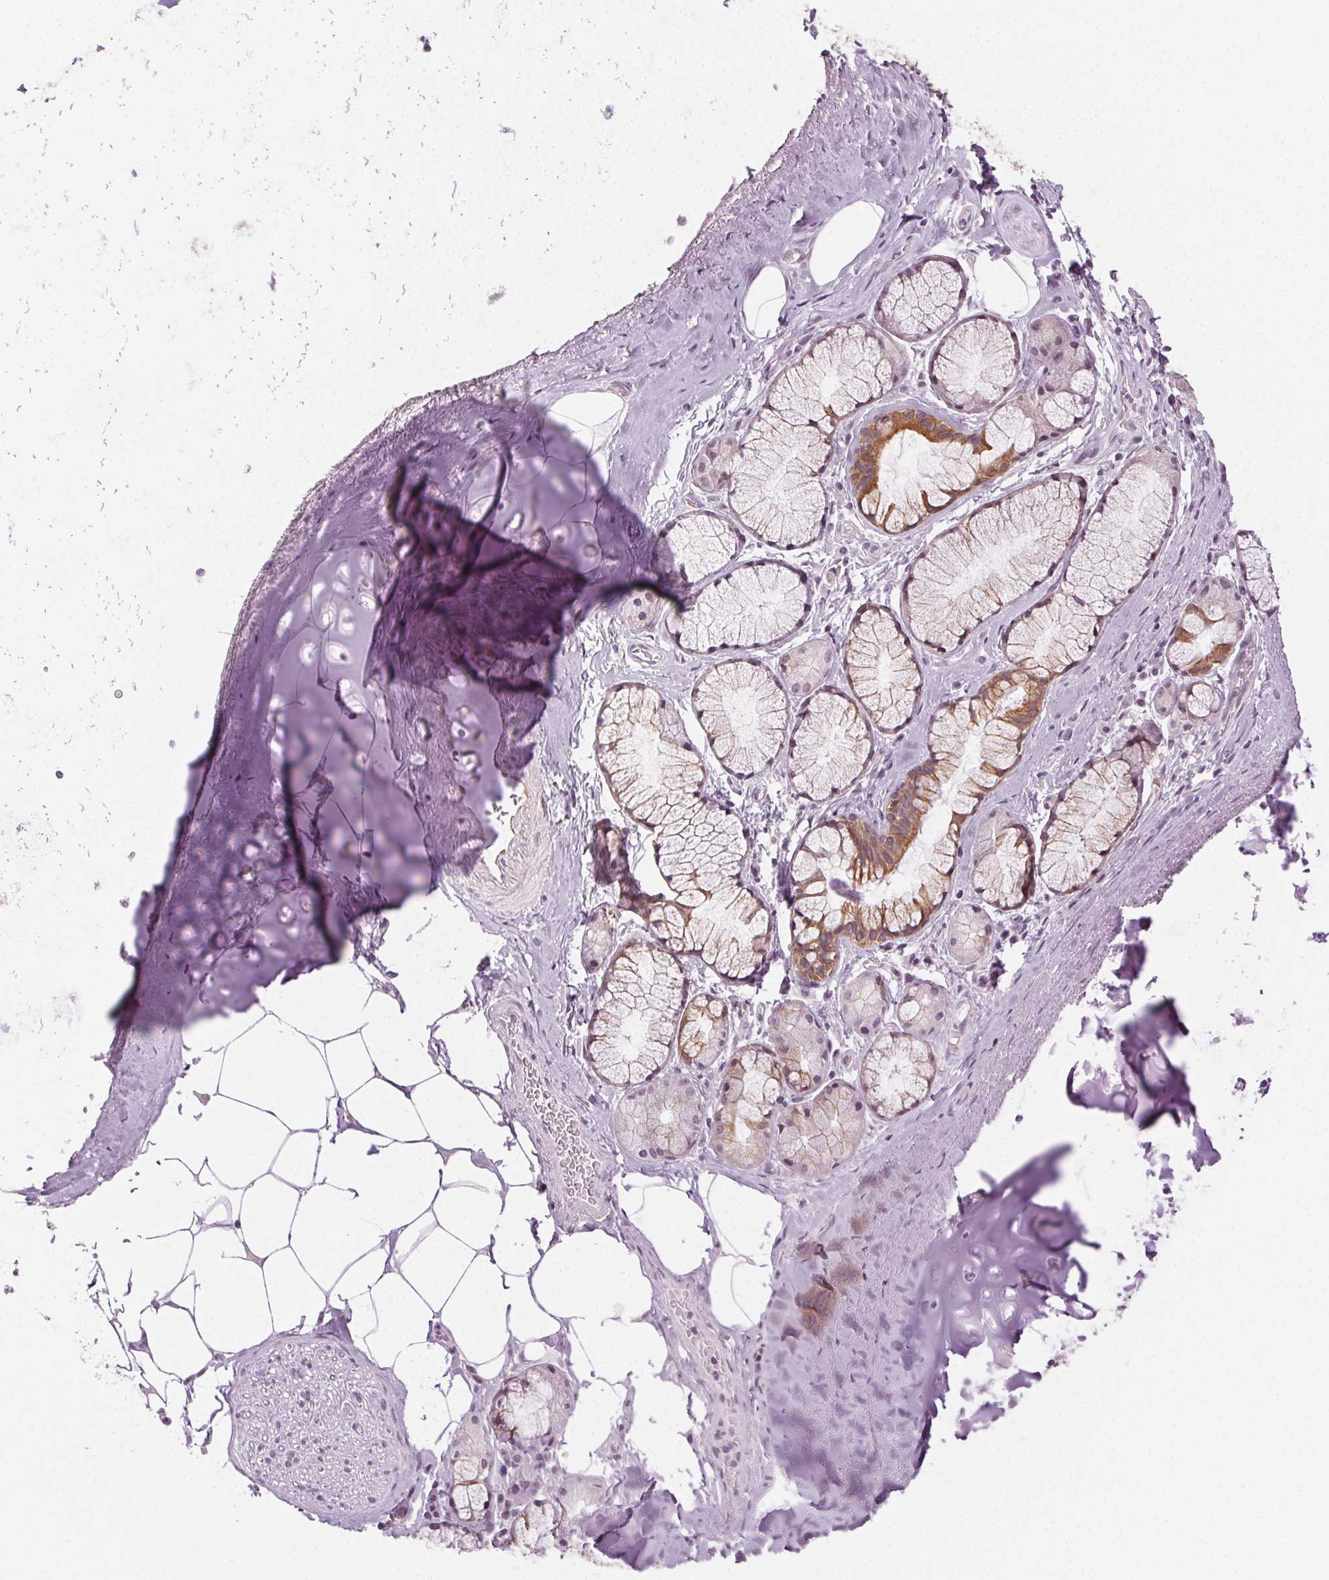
{"staining": {"intensity": "negative", "quantity": "none", "location": "none"}, "tissue": "adipose tissue", "cell_type": "Adipocytes", "image_type": "normal", "snomed": [{"axis": "morphology", "description": "Normal tissue, NOS"}, {"axis": "topography", "description": "Bronchus"}, {"axis": "topography", "description": "Lung"}], "caption": "This is an immunohistochemistry (IHC) photomicrograph of benign human adipose tissue. There is no expression in adipocytes.", "gene": "AIF1L", "patient": {"sex": "female", "age": 57}}